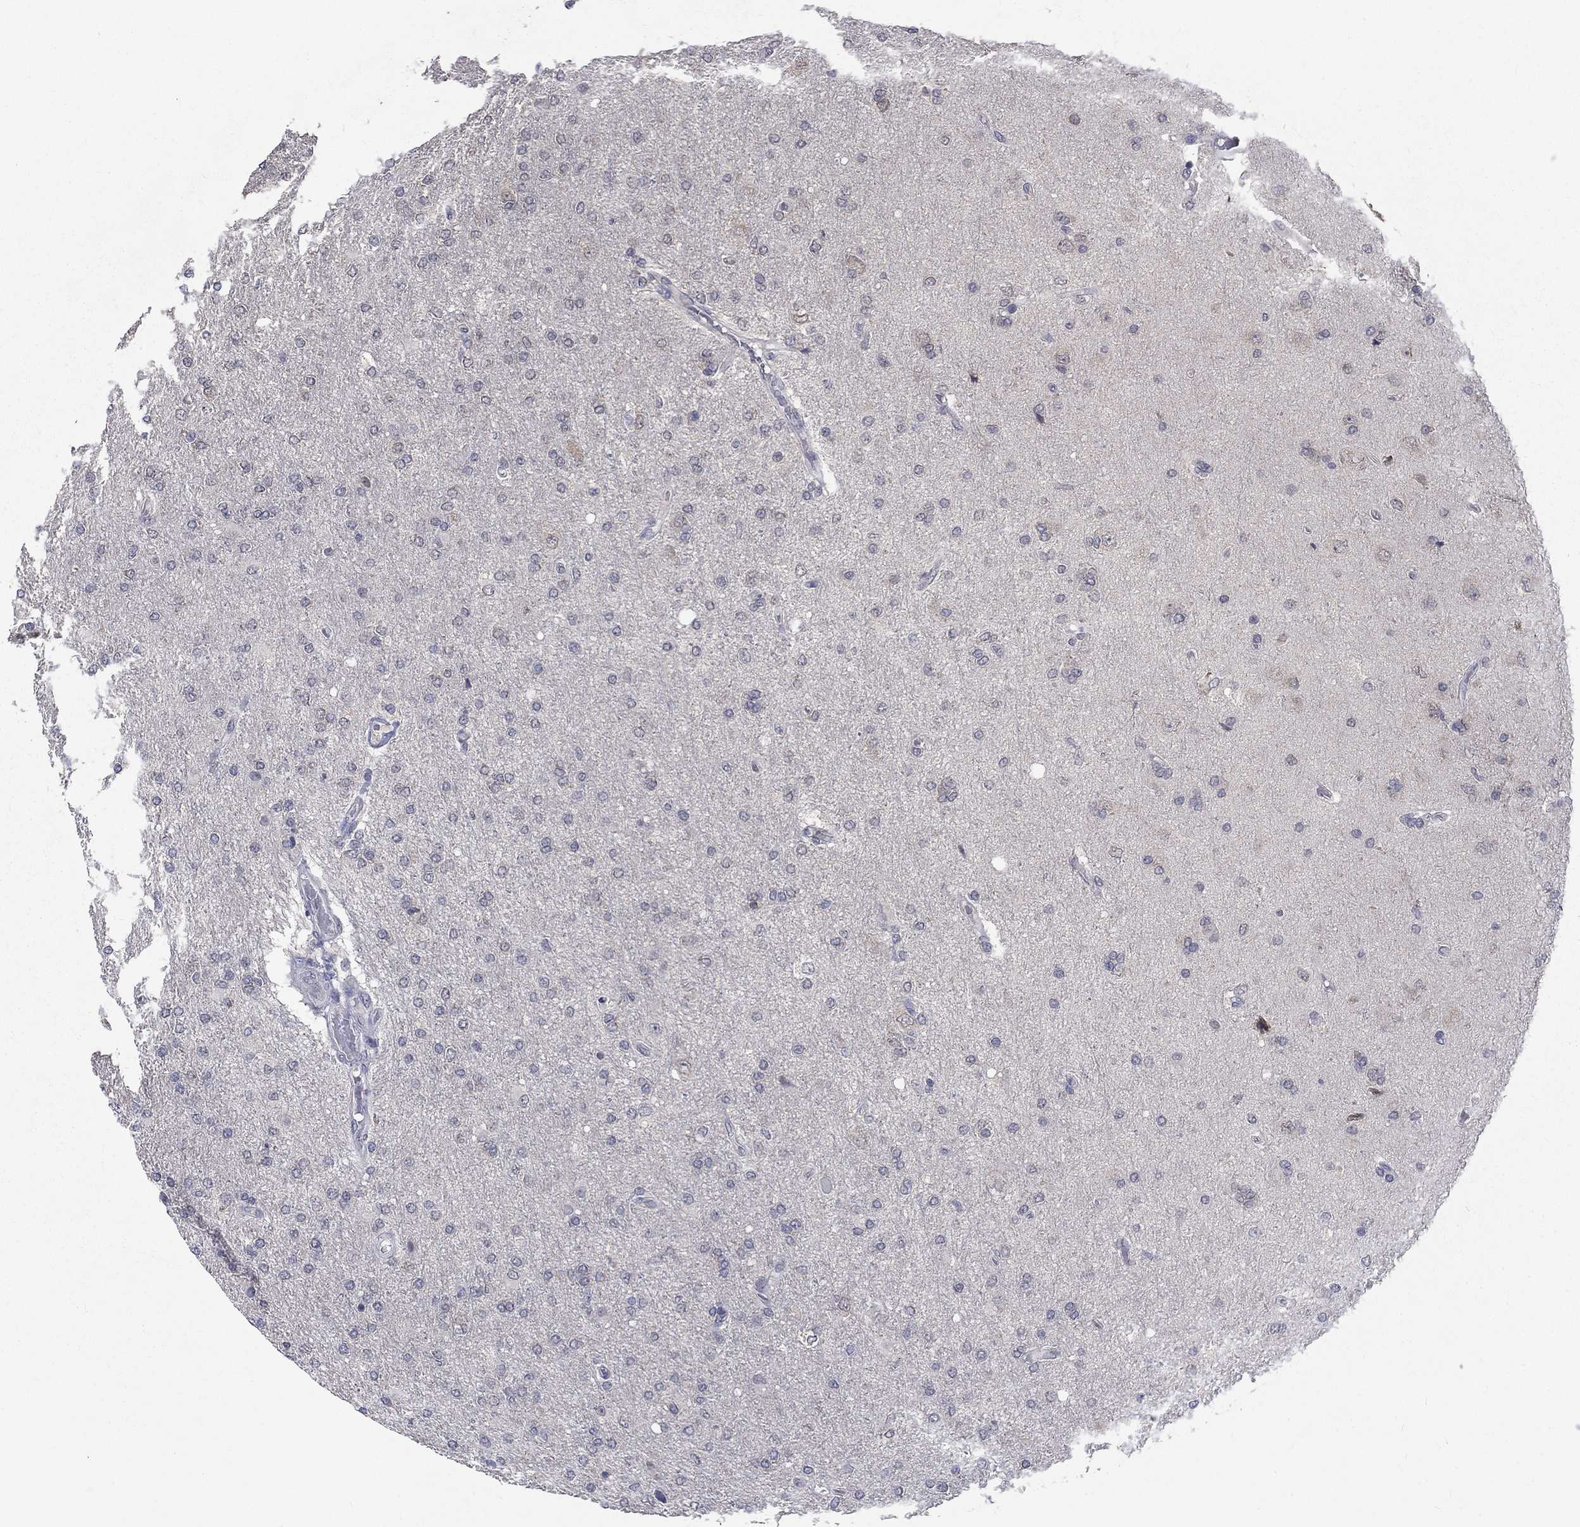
{"staining": {"intensity": "negative", "quantity": "none", "location": "none"}, "tissue": "glioma", "cell_type": "Tumor cells", "image_type": "cancer", "snomed": [{"axis": "morphology", "description": "Glioma, malignant, High grade"}, {"axis": "topography", "description": "Cerebral cortex"}], "caption": "This micrograph is of malignant glioma (high-grade) stained with immunohistochemistry to label a protein in brown with the nuclei are counter-stained blue. There is no staining in tumor cells.", "gene": "SPATA33", "patient": {"sex": "male", "age": 70}}